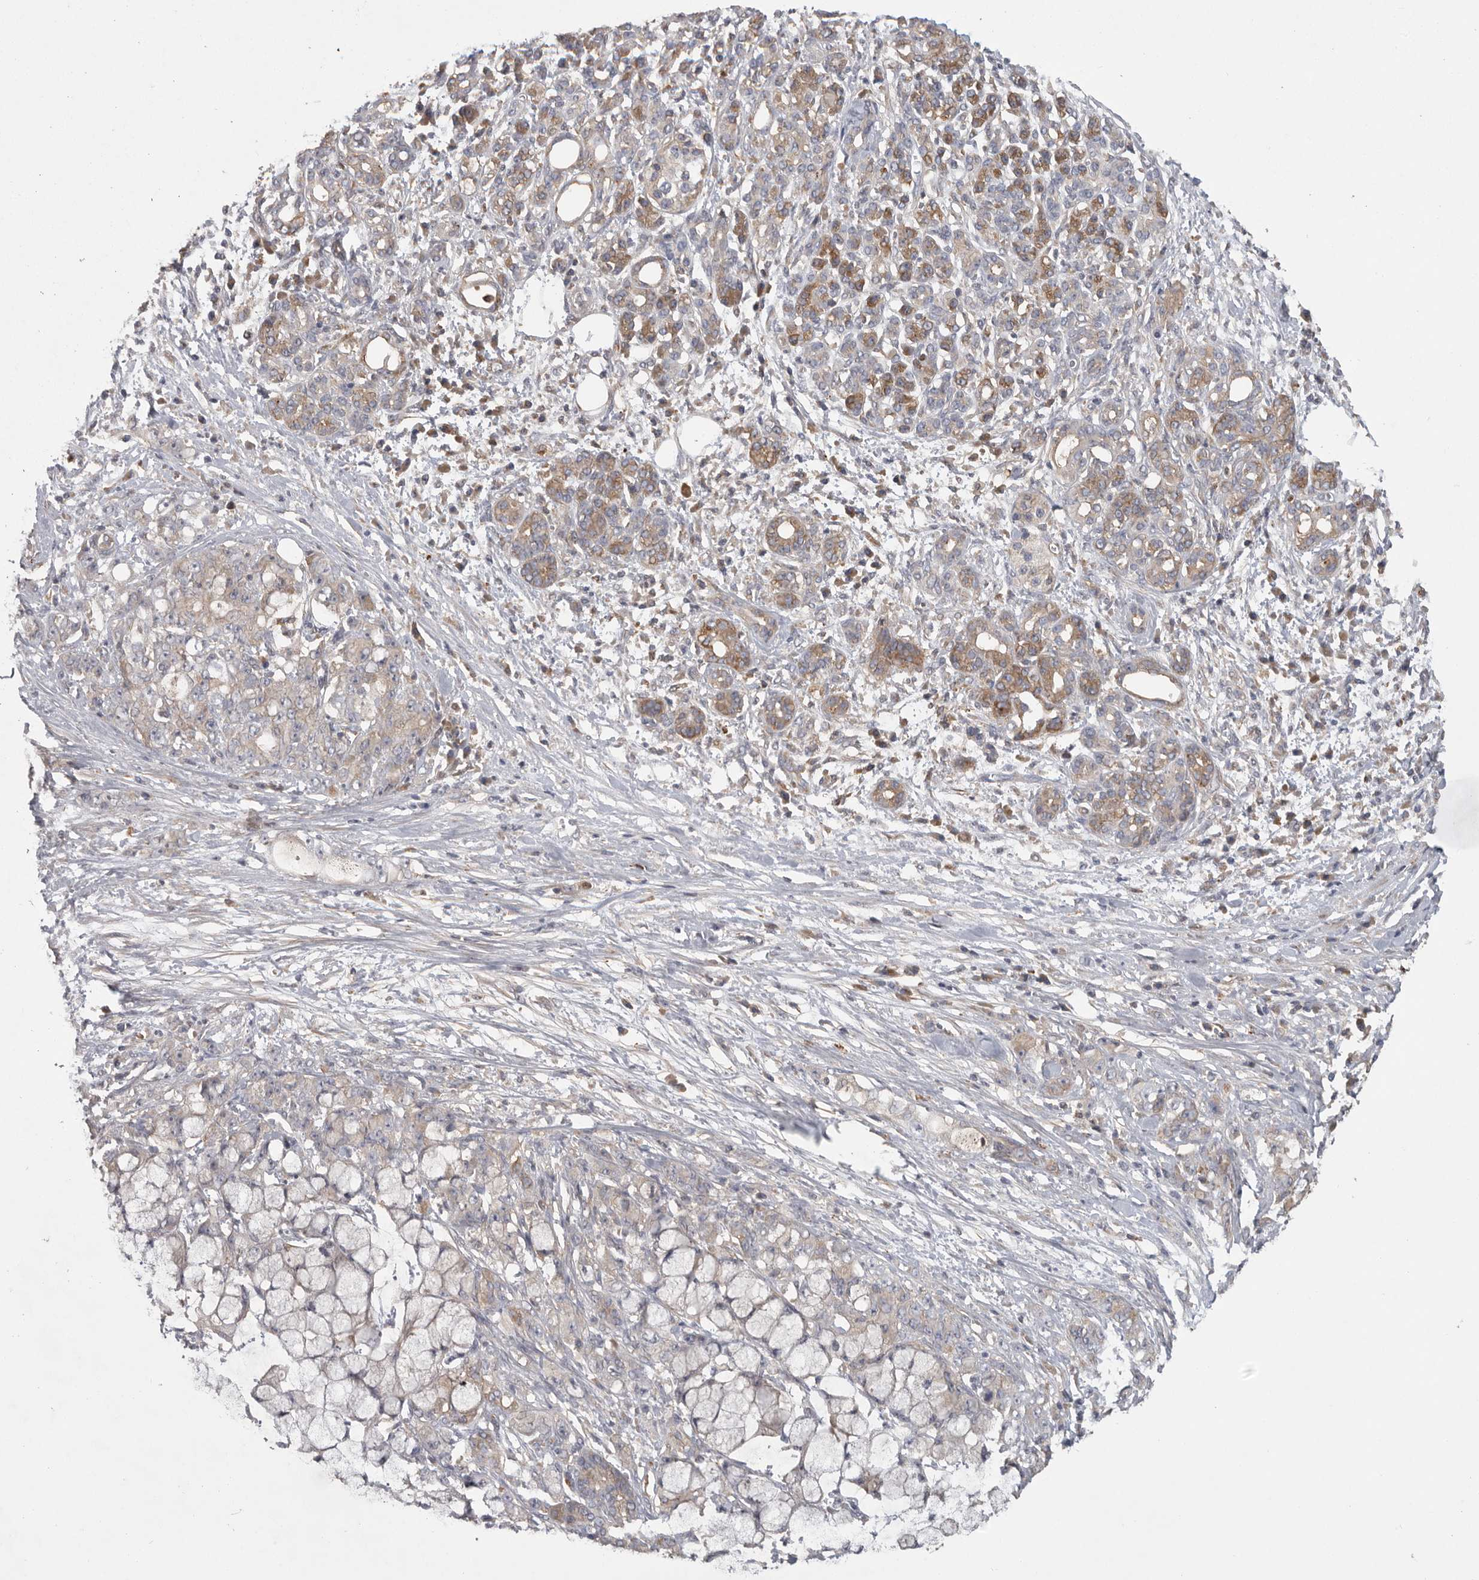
{"staining": {"intensity": "weak", "quantity": "<25%", "location": "cytoplasmic/membranous"}, "tissue": "pancreatic cancer", "cell_type": "Tumor cells", "image_type": "cancer", "snomed": [{"axis": "morphology", "description": "Adenocarcinoma, NOS"}, {"axis": "topography", "description": "Pancreas"}], "caption": "High magnification brightfield microscopy of pancreatic adenocarcinoma stained with DAB (brown) and counterstained with hematoxylin (blue): tumor cells show no significant positivity.", "gene": "C1orf109", "patient": {"sex": "female", "age": 73}}